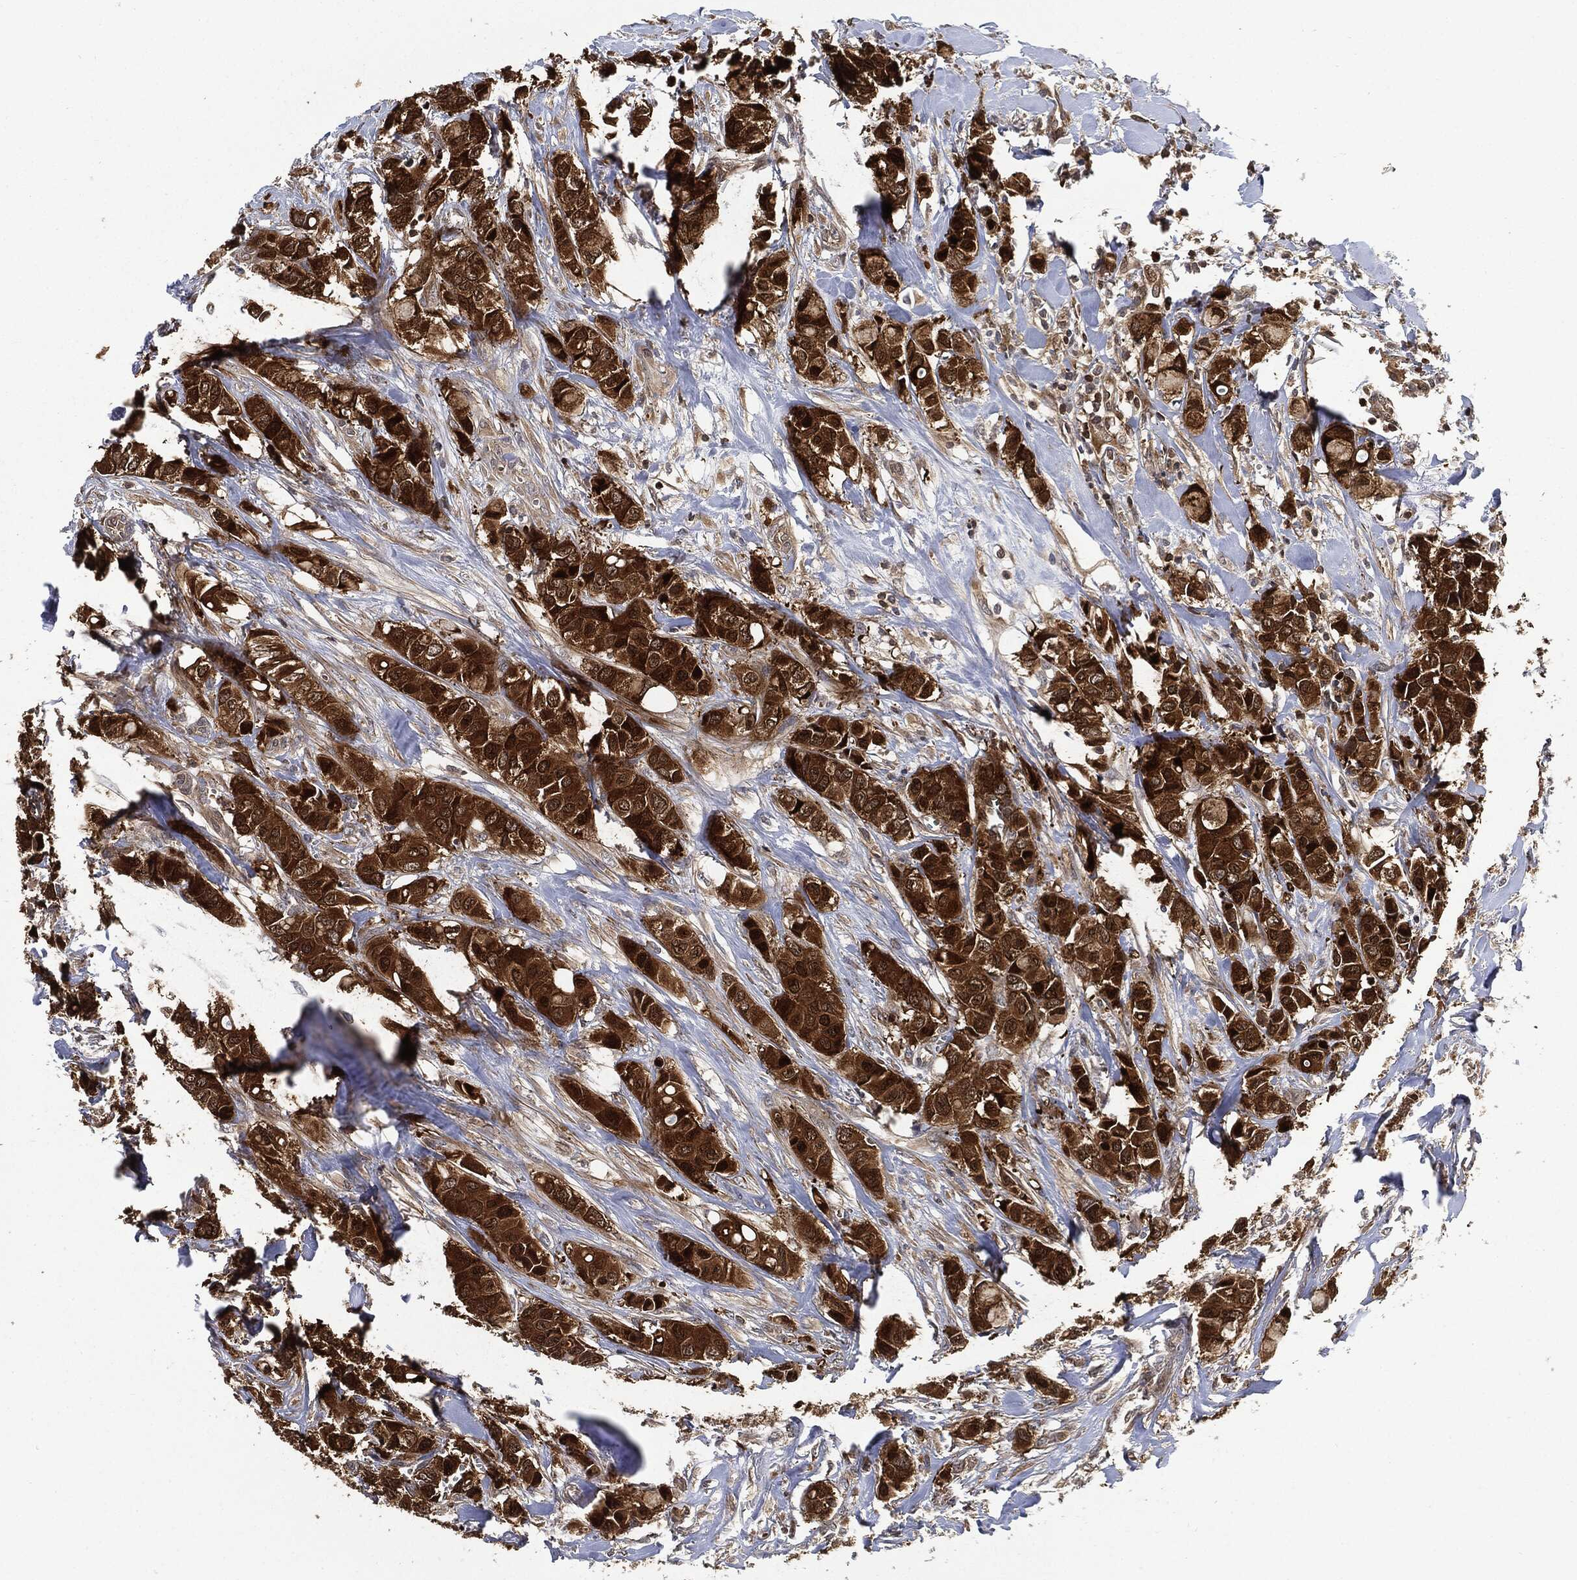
{"staining": {"intensity": "strong", "quantity": ">75%", "location": "cytoplasmic/membranous"}, "tissue": "breast cancer", "cell_type": "Tumor cells", "image_type": "cancer", "snomed": [{"axis": "morphology", "description": "Duct carcinoma"}, {"axis": "topography", "description": "Breast"}], "caption": "DAB (3,3'-diaminobenzidine) immunohistochemical staining of human breast cancer displays strong cytoplasmic/membranous protein expression in approximately >75% of tumor cells. The protein of interest is stained brown, and the nuclei are stained in blue (DAB (3,3'-diaminobenzidine) IHC with brightfield microscopy, high magnification).", "gene": "PRDX2", "patient": {"sex": "female", "age": 85}}